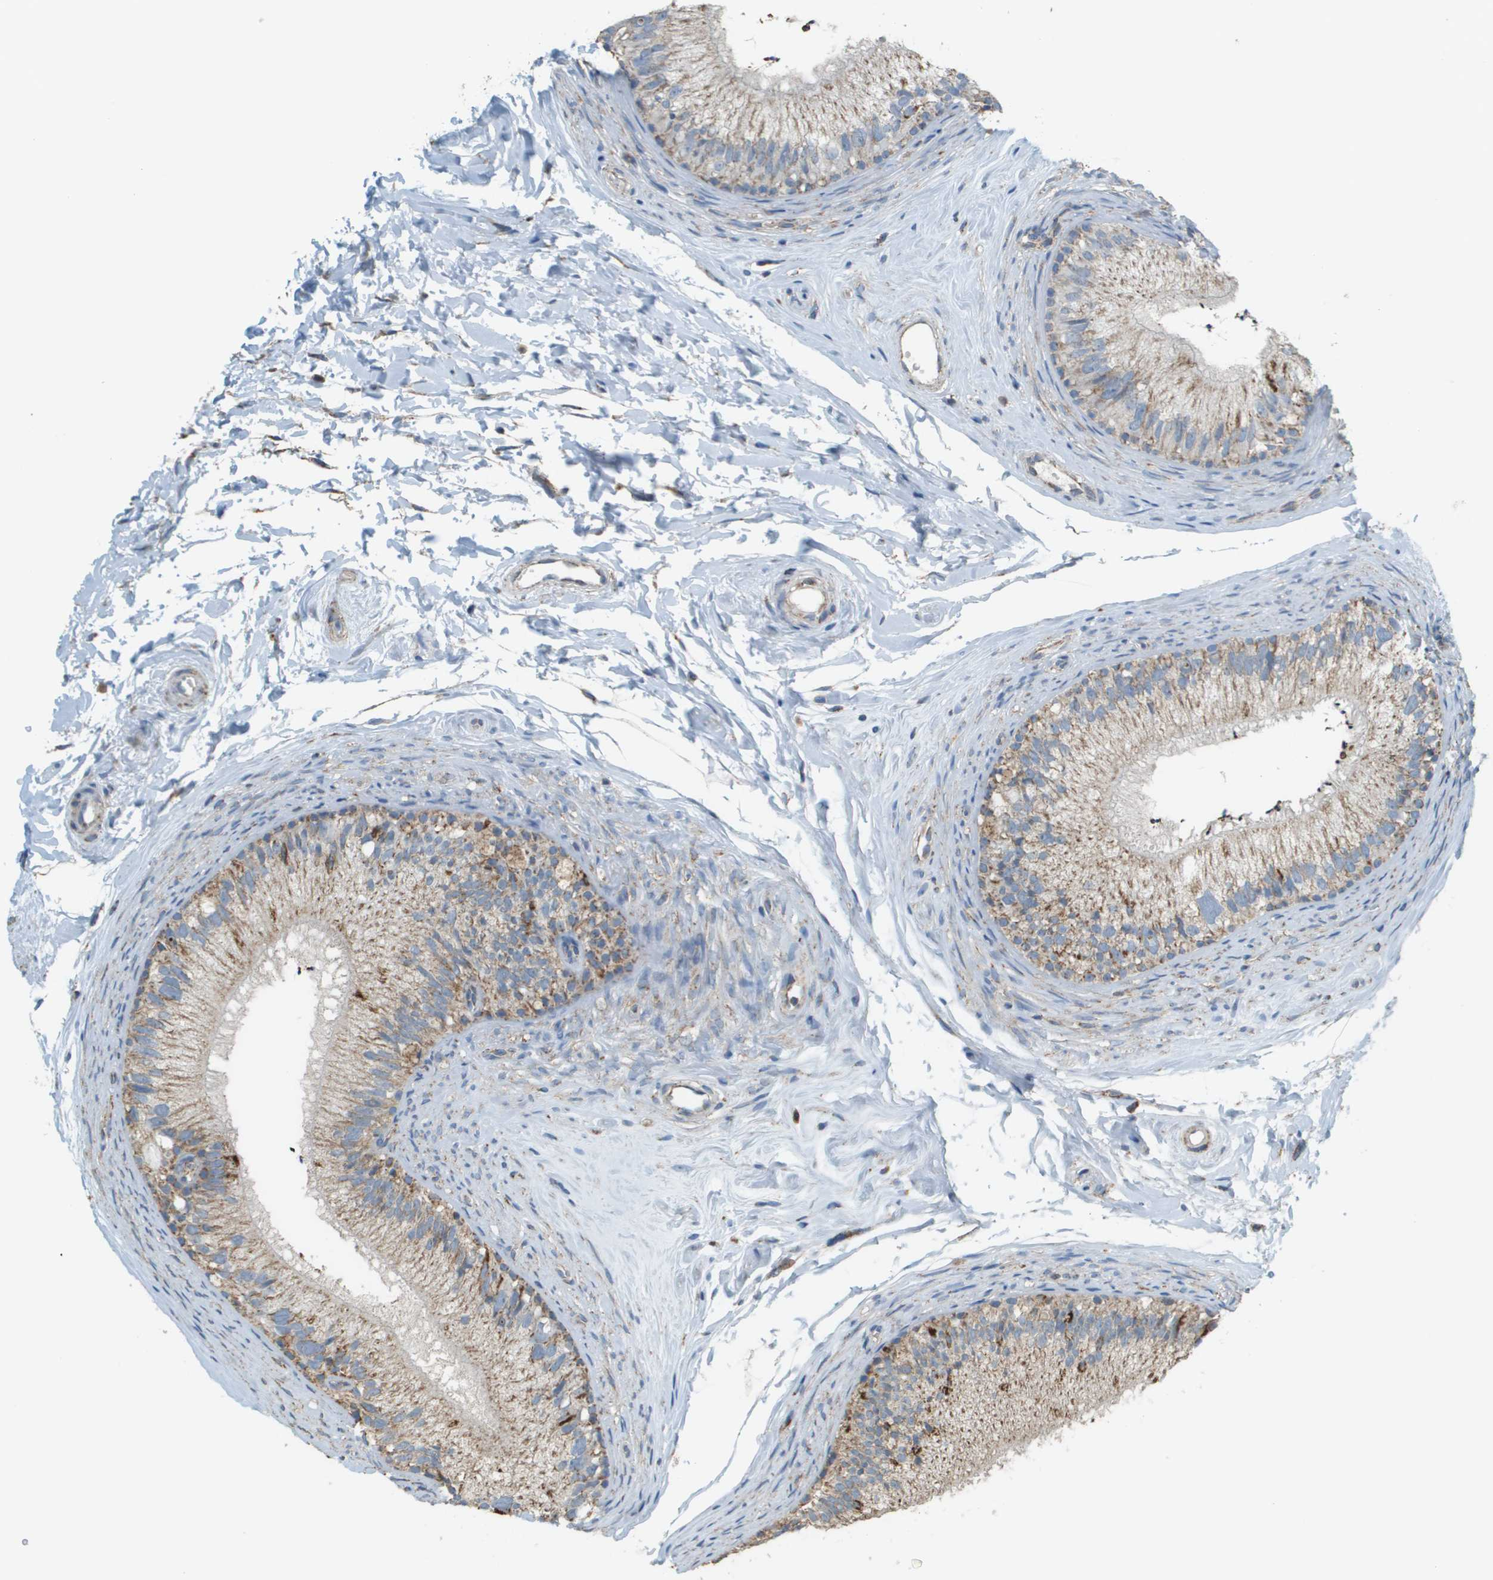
{"staining": {"intensity": "moderate", "quantity": "25%-75%", "location": "cytoplasmic/membranous"}, "tissue": "epididymis", "cell_type": "Glandular cells", "image_type": "normal", "snomed": [{"axis": "morphology", "description": "Normal tissue, NOS"}, {"axis": "topography", "description": "Epididymis"}], "caption": "Immunohistochemical staining of unremarkable human epididymis displays medium levels of moderate cytoplasmic/membranous staining in about 25%-75% of glandular cells. (Brightfield microscopy of DAB IHC at high magnification).", "gene": "FH", "patient": {"sex": "male", "age": 56}}